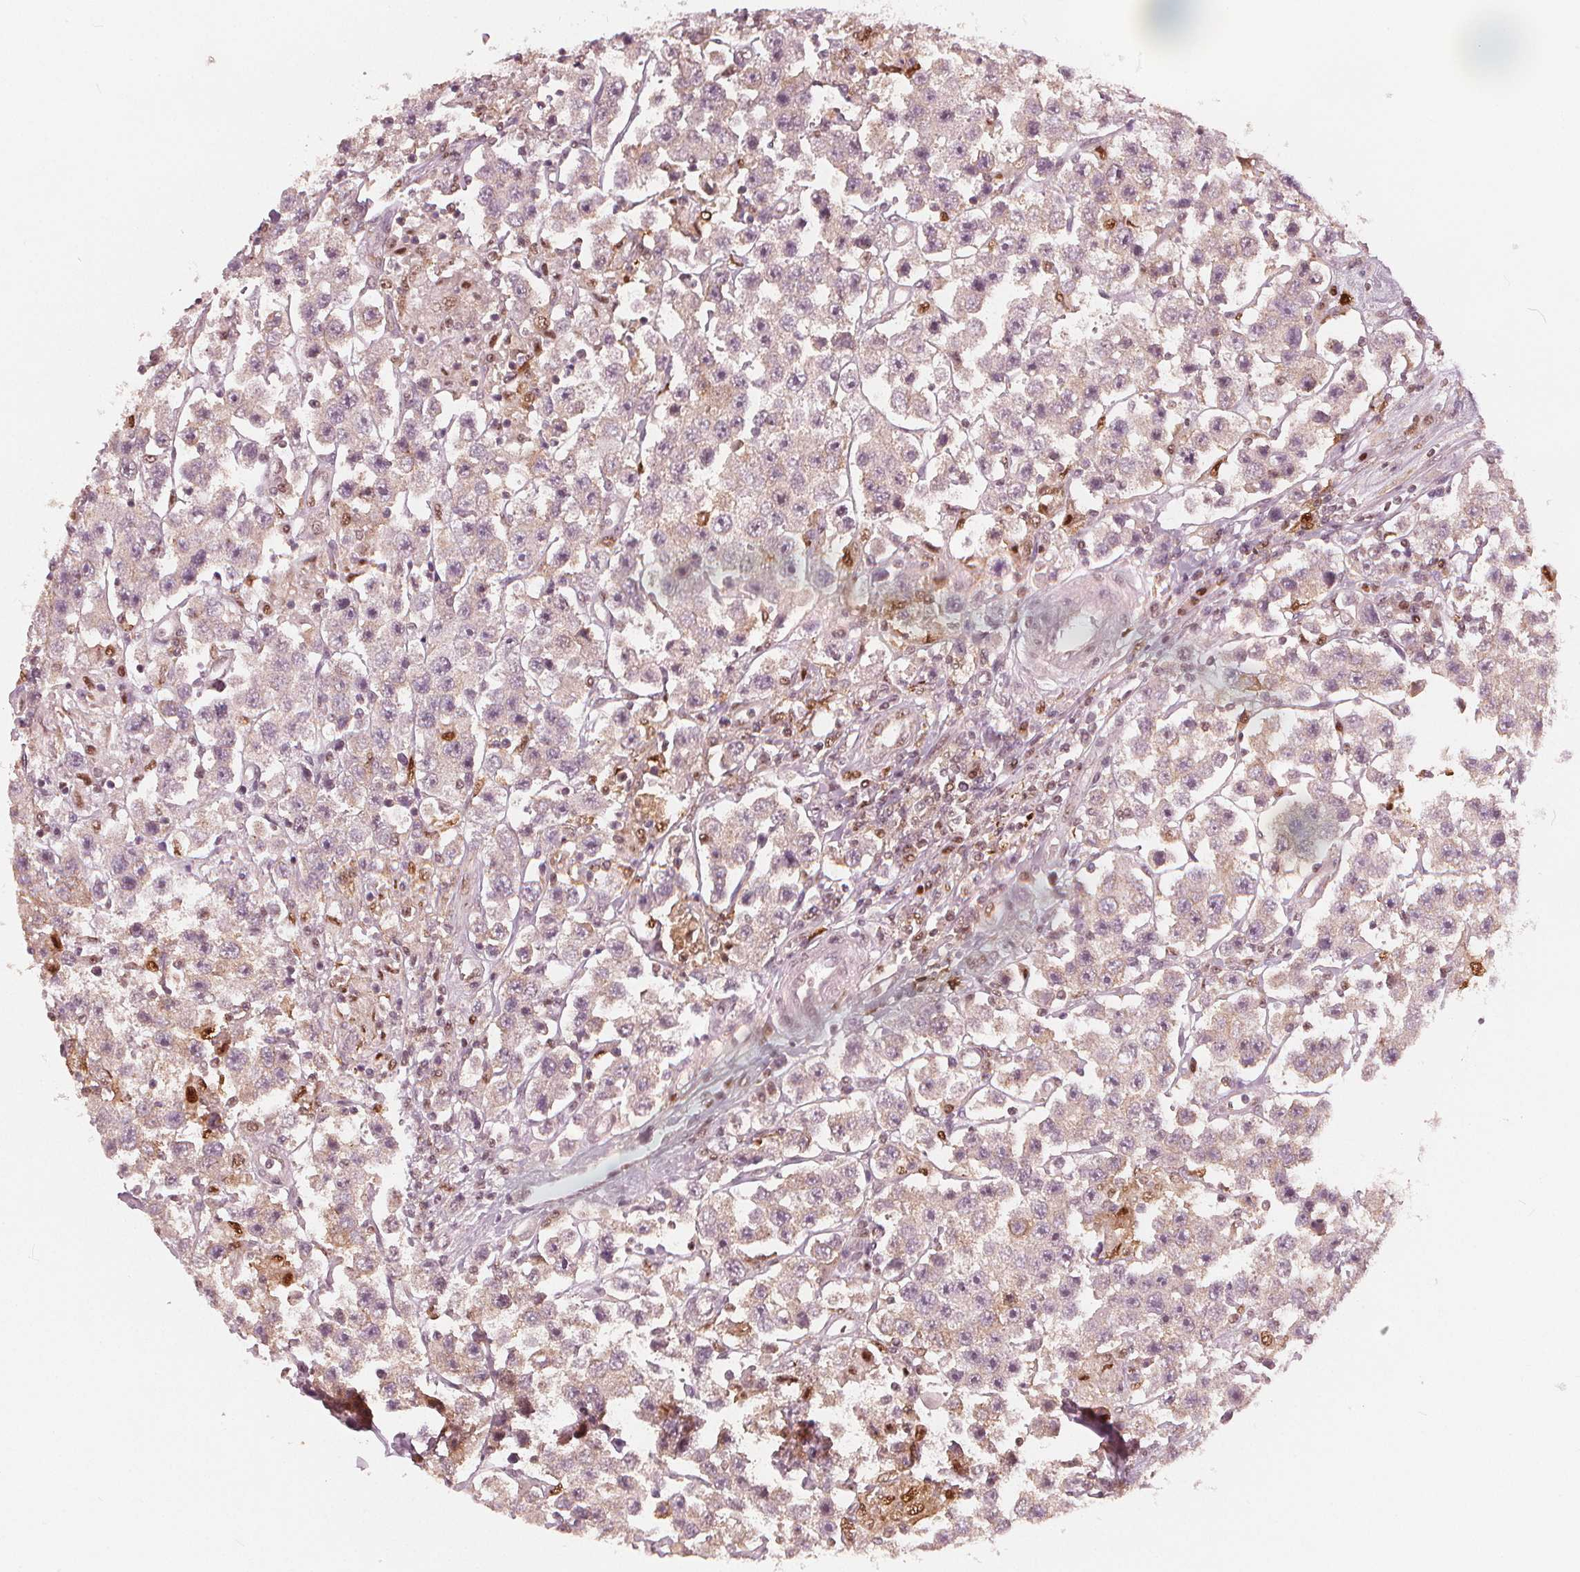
{"staining": {"intensity": "moderate", "quantity": "<25%", "location": "nuclear"}, "tissue": "testis cancer", "cell_type": "Tumor cells", "image_type": "cancer", "snomed": [{"axis": "morphology", "description": "Seminoma, NOS"}, {"axis": "topography", "description": "Testis"}], "caption": "Testis cancer was stained to show a protein in brown. There is low levels of moderate nuclear expression in approximately <25% of tumor cells.", "gene": "SQSTM1", "patient": {"sex": "male", "age": 45}}